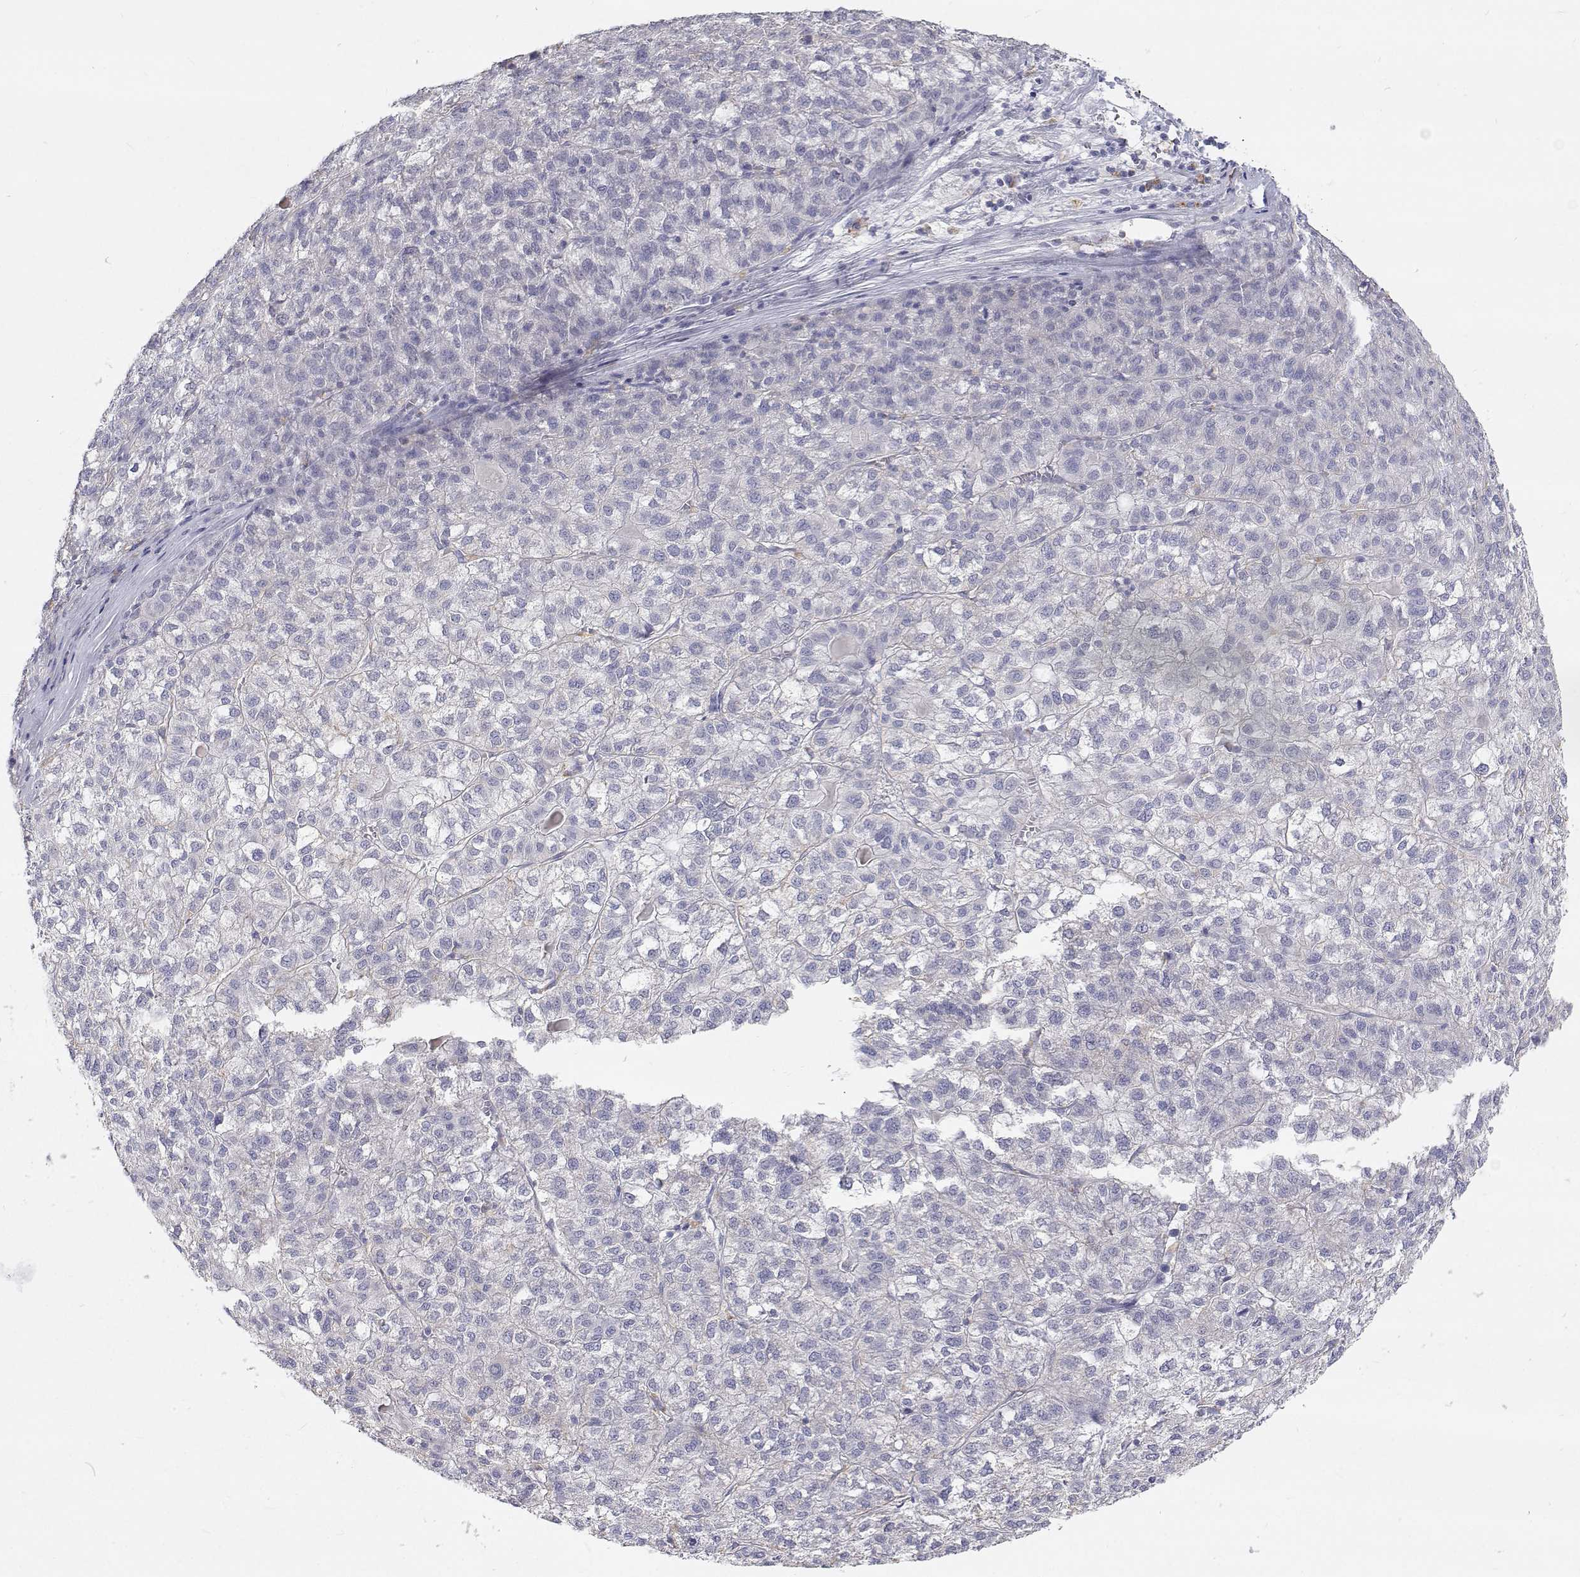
{"staining": {"intensity": "negative", "quantity": "none", "location": "none"}, "tissue": "liver cancer", "cell_type": "Tumor cells", "image_type": "cancer", "snomed": [{"axis": "morphology", "description": "Carcinoma, Hepatocellular, NOS"}, {"axis": "topography", "description": "Liver"}], "caption": "Immunohistochemistry of liver cancer shows no expression in tumor cells.", "gene": "NCR2", "patient": {"sex": "female", "age": 43}}